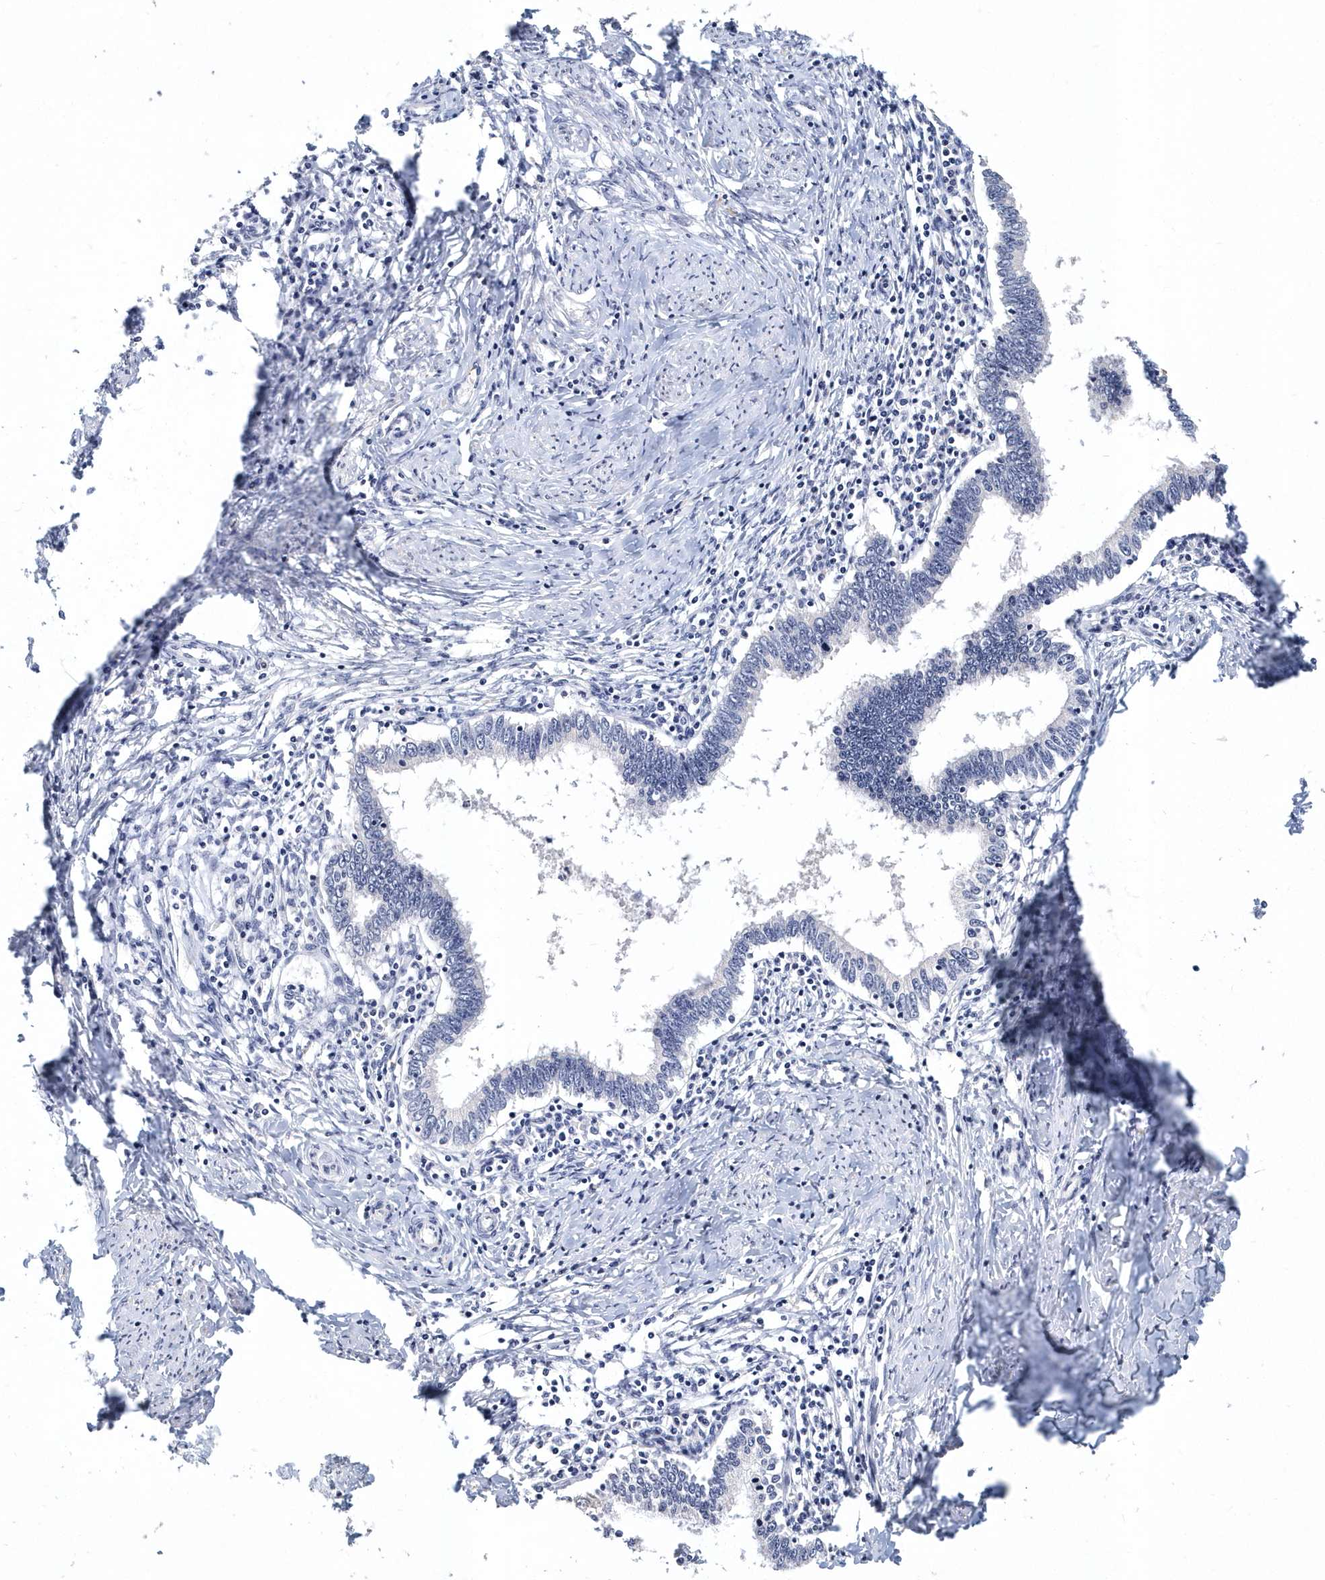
{"staining": {"intensity": "negative", "quantity": "none", "location": "none"}, "tissue": "cervical cancer", "cell_type": "Tumor cells", "image_type": "cancer", "snomed": [{"axis": "morphology", "description": "Adenocarcinoma, NOS"}, {"axis": "topography", "description": "Cervix"}], "caption": "Tumor cells are negative for brown protein staining in adenocarcinoma (cervical).", "gene": "ITGA2B", "patient": {"sex": "female", "age": 36}}